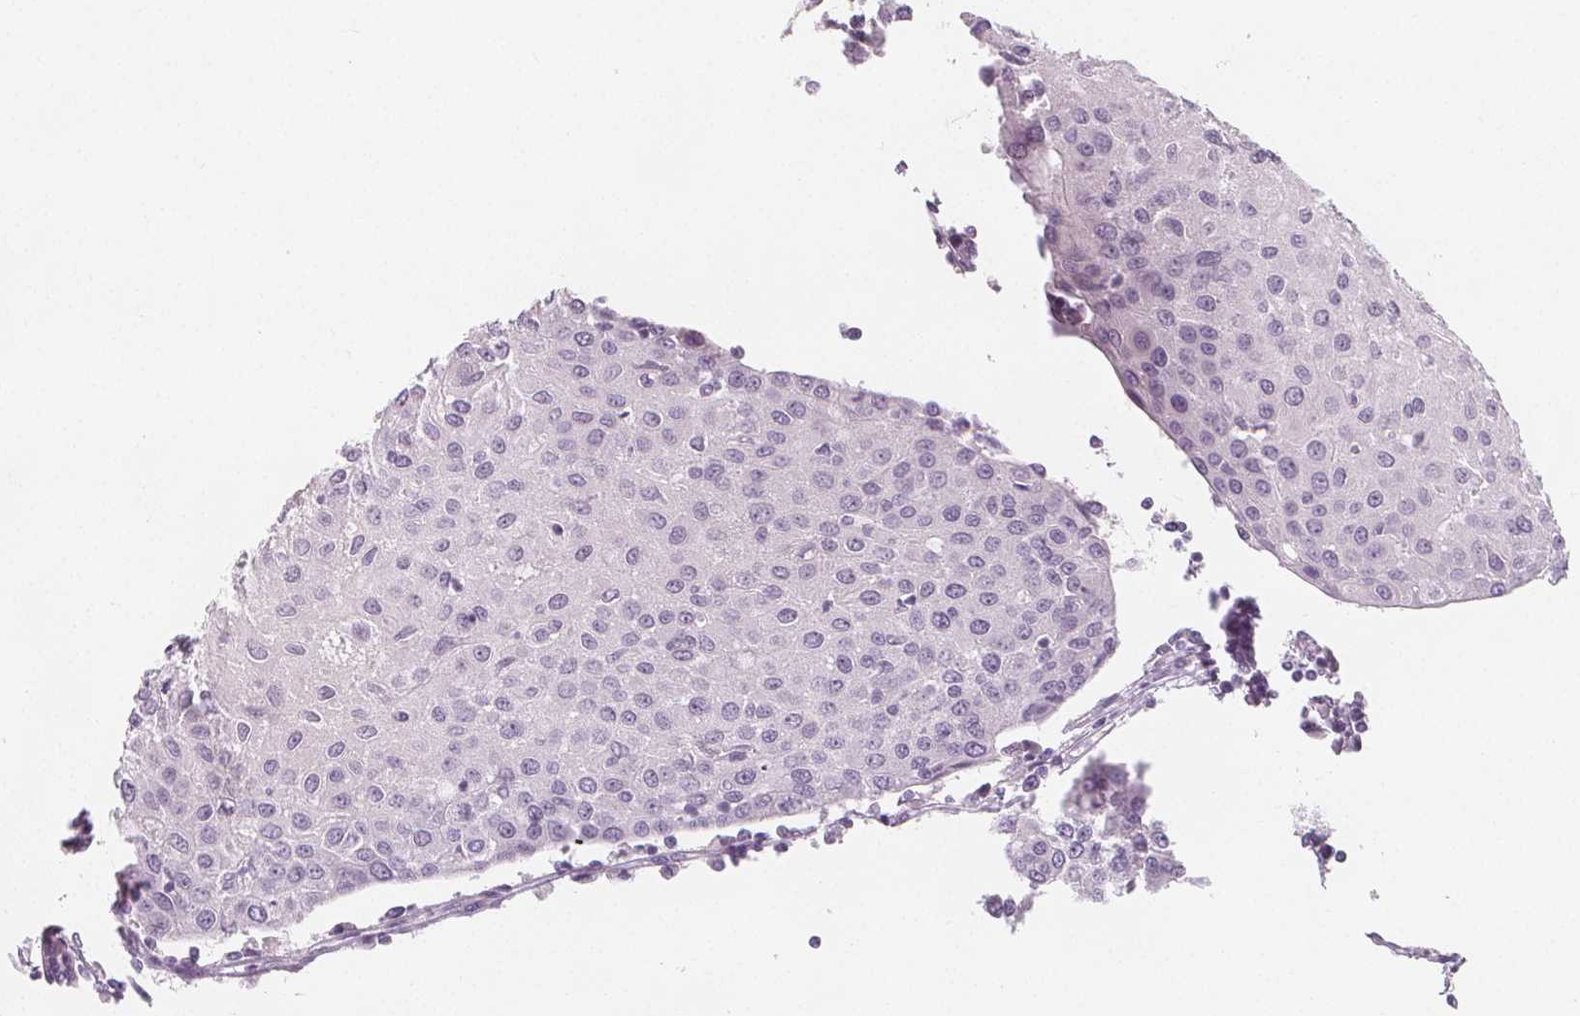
{"staining": {"intensity": "negative", "quantity": "none", "location": "none"}, "tissue": "urothelial cancer", "cell_type": "Tumor cells", "image_type": "cancer", "snomed": [{"axis": "morphology", "description": "Urothelial carcinoma, High grade"}, {"axis": "topography", "description": "Urinary bladder"}], "caption": "Immunohistochemistry (IHC) image of neoplastic tissue: high-grade urothelial carcinoma stained with DAB exhibits no significant protein staining in tumor cells. The staining is performed using DAB brown chromogen with nuclei counter-stained in using hematoxylin.", "gene": "MAP1A", "patient": {"sex": "female", "age": 85}}